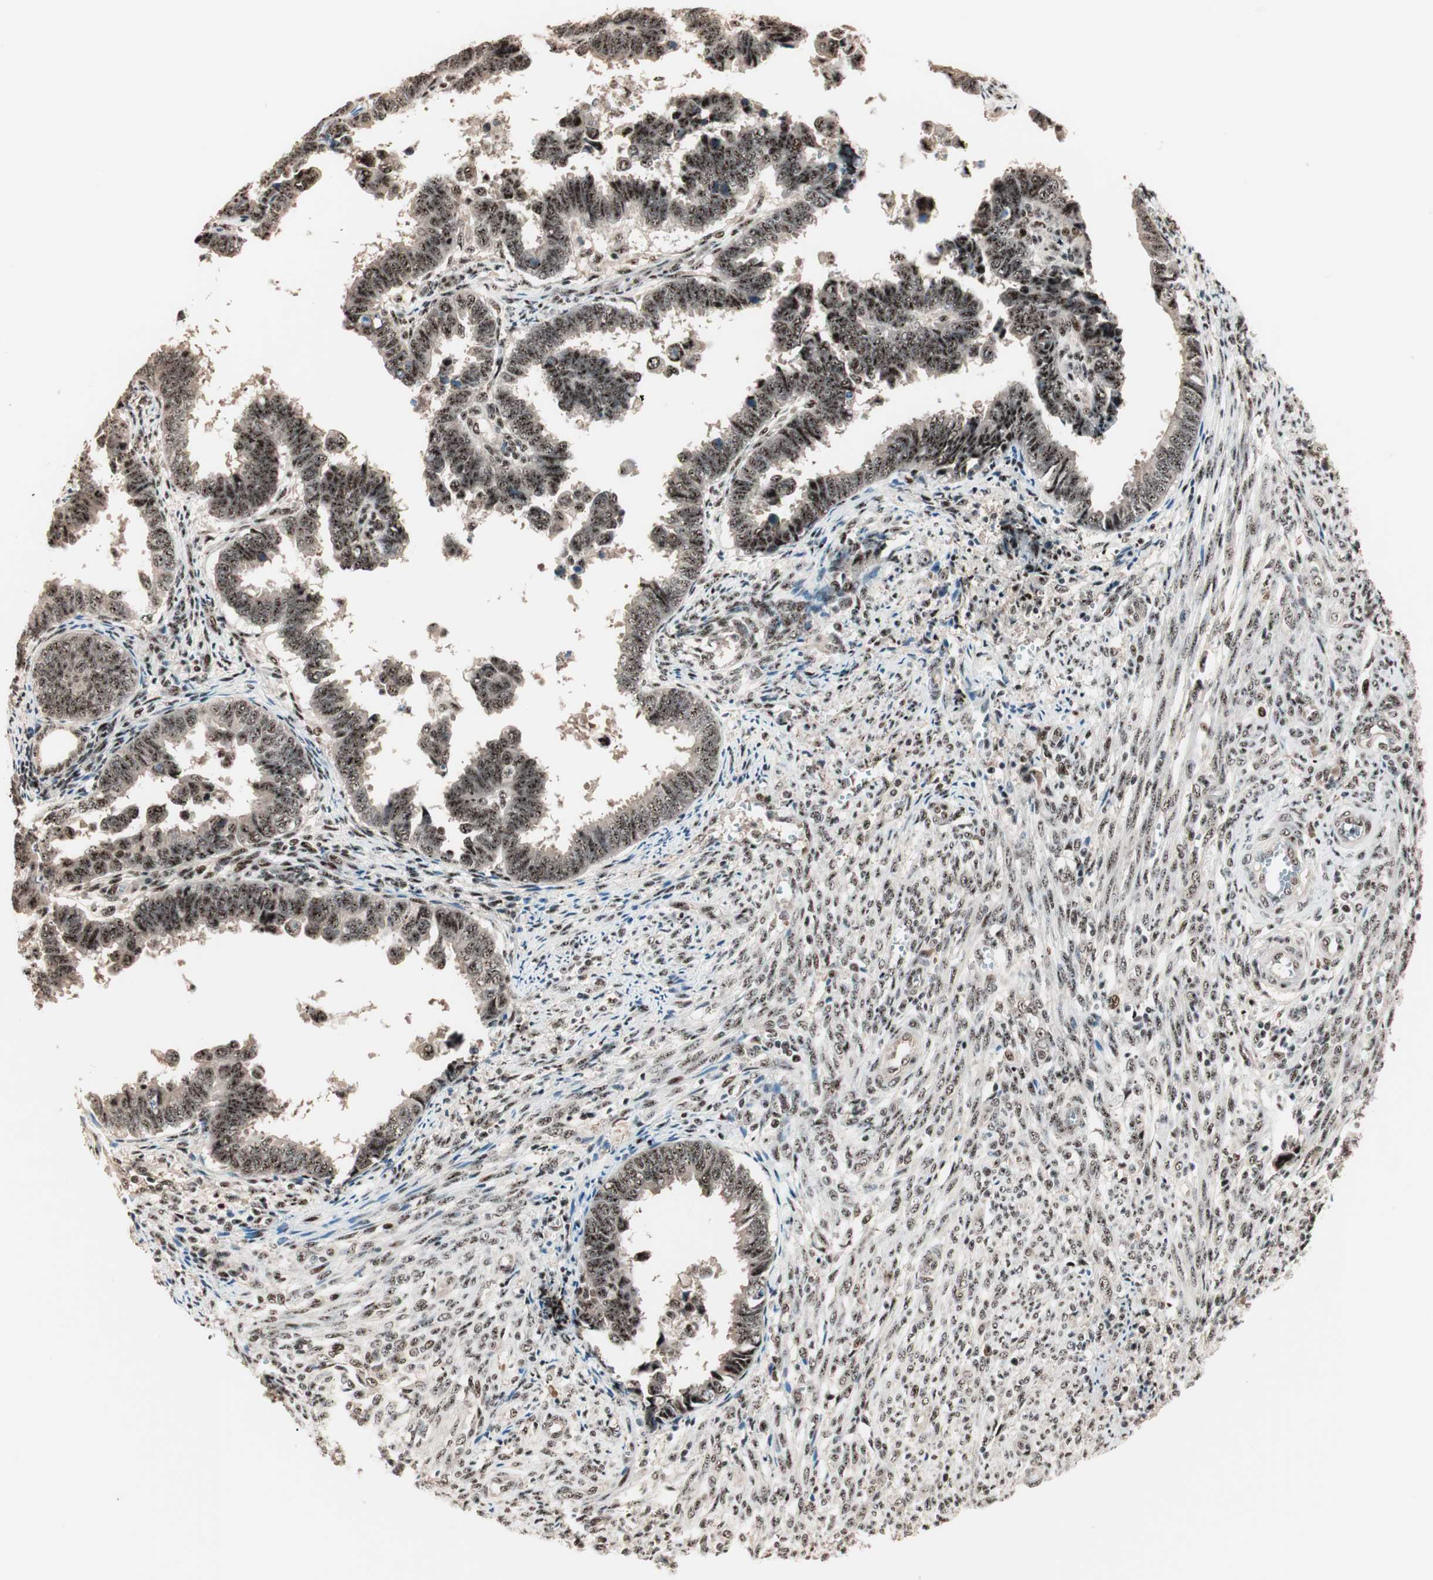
{"staining": {"intensity": "strong", "quantity": ">75%", "location": "nuclear"}, "tissue": "endometrial cancer", "cell_type": "Tumor cells", "image_type": "cancer", "snomed": [{"axis": "morphology", "description": "Adenocarcinoma, NOS"}, {"axis": "topography", "description": "Endometrium"}], "caption": "About >75% of tumor cells in human endometrial cancer (adenocarcinoma) show strong nuclear protein staining as visualized by brown immunohistochemical staining.", "gene": "NR5A2", "patient": {"sex": "female", "age": 75}}